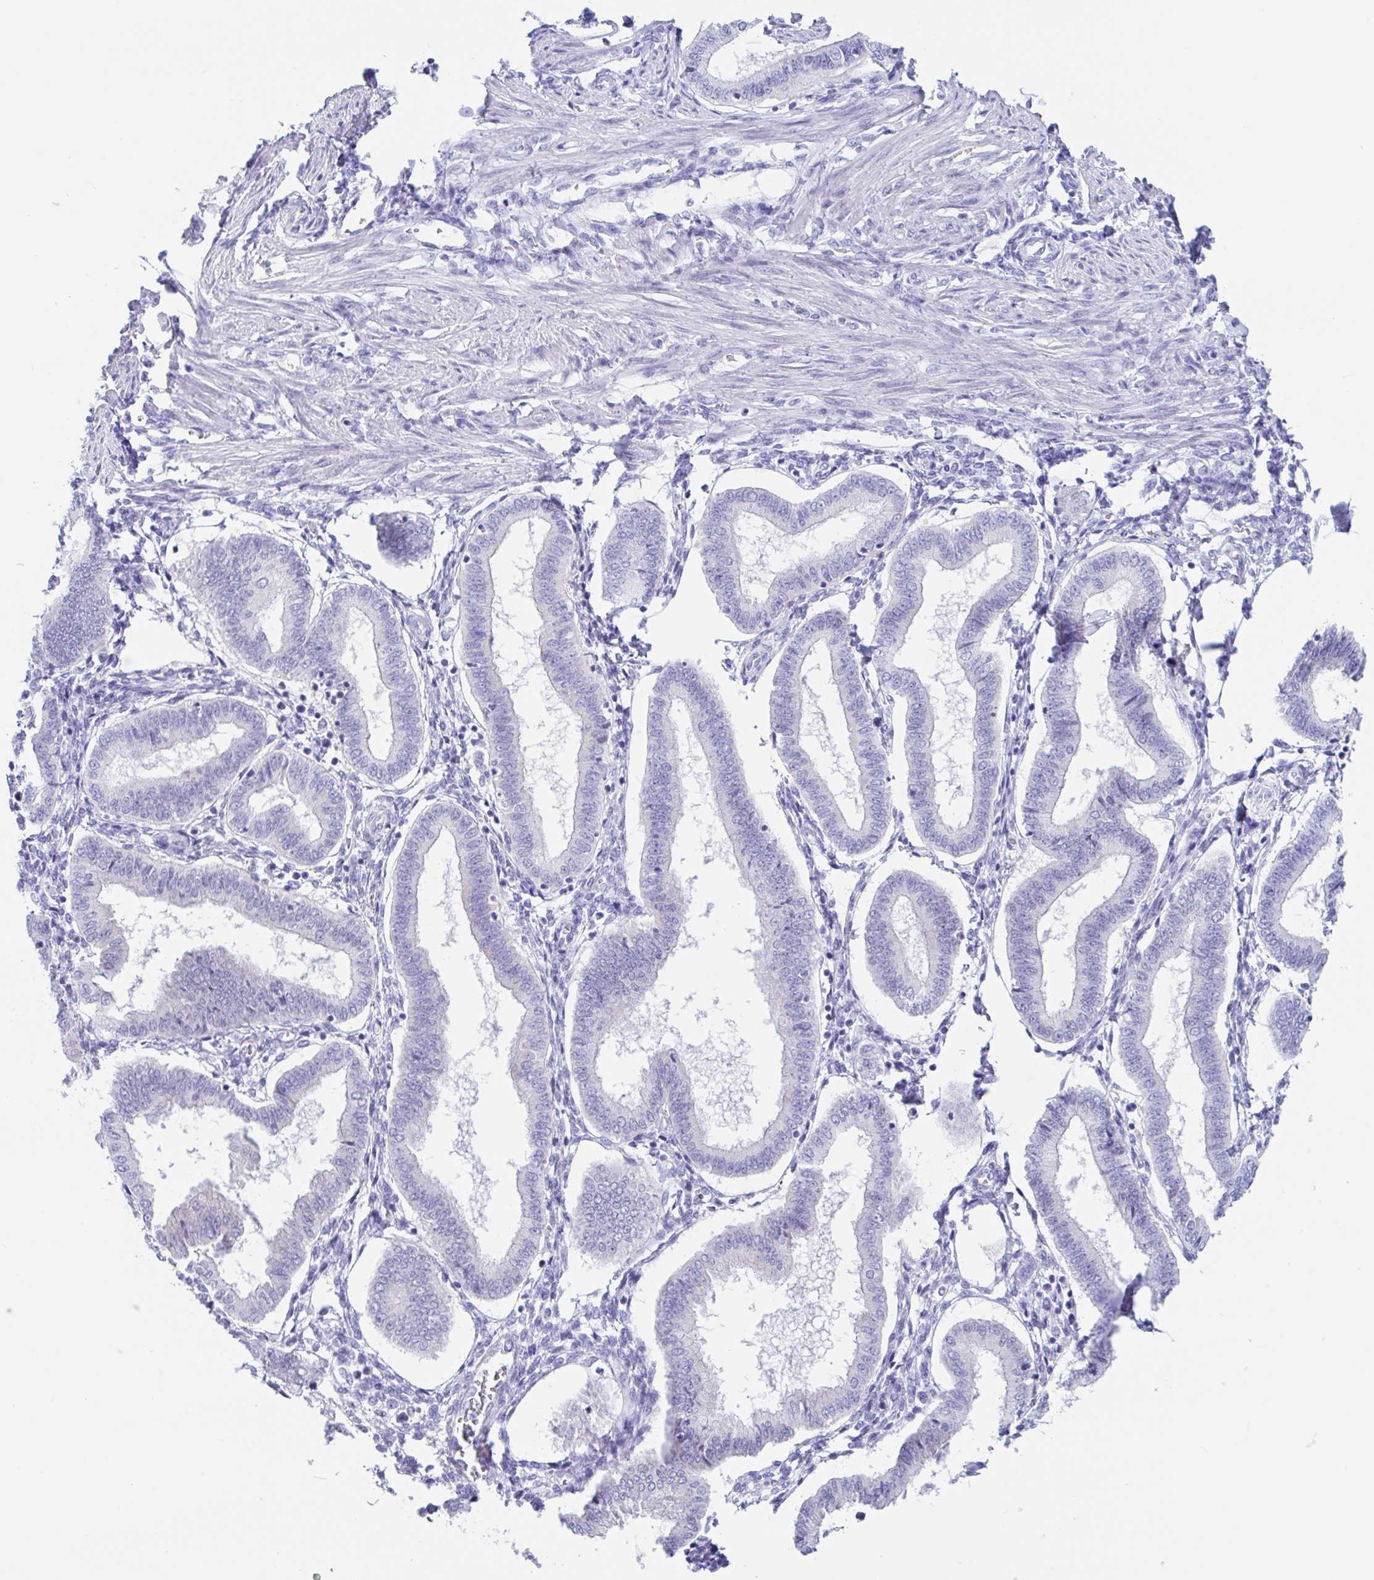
{"staining": {"intensity": "negative", "quantity": "none", "location": "none"}, "tissue": "endometrium", "cell_type": "Cells in endometrial stroma", "image_type": "normal", "snomed": [{"axis": "morphology", "description": "Normal tissue, NOS"}, {"axis": "topography", "description": "Endometrium"}], "caption": "Immunohistochemistry (IHC) histopathology image of benign human endometrium stained for a protein (brown), which exhibits no staining in cells in endometrial stroma.", "gene": "OR6N2", "patient": {"sex": "female", "age": 24}}